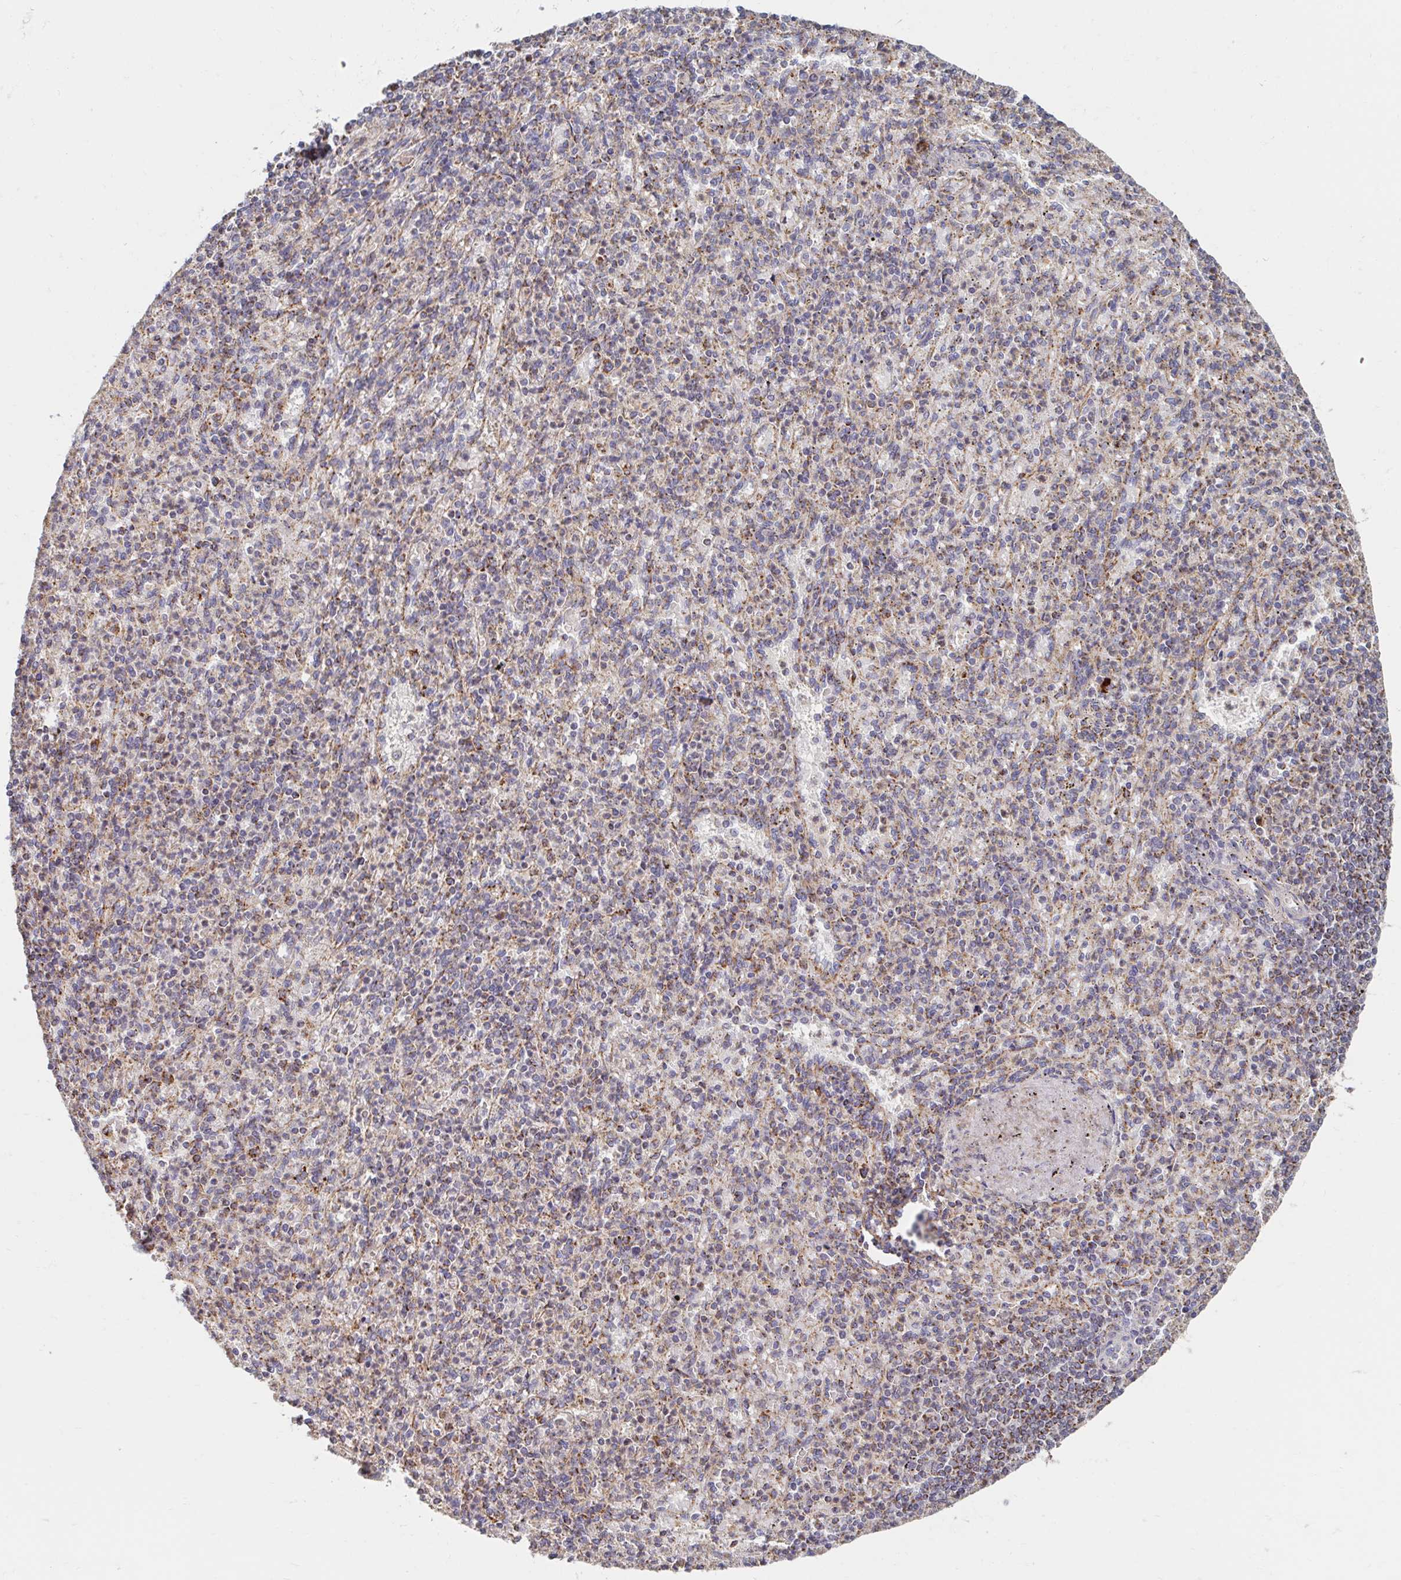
{"staining": {"intensity": "moderate", "quantity": "25%-75%", "location": "cytoplasmic/membranous"}, "tissue": "spleen", "cell_type": "Cells in red pulp", "image_type": "normal", "snomed": [{"axis": "morphology", "description": "Normal tissue, NOS"}, {"axis": "topography", "description": "Spleen"}], "caption": "DAB immunohistochemical staining of normal human spleen reveals moderate cytoplasmic/membranous protein expression in approximately 25%-75% of cells in red pulp. The staining was performed using DAB (3,3'-diaminobenzidine), with brown indicating positive protein expression. Nuclei are stained blue with hematoxylin.", "gene": "MAVS", "patient": {"sex": "female", "age": 74}}